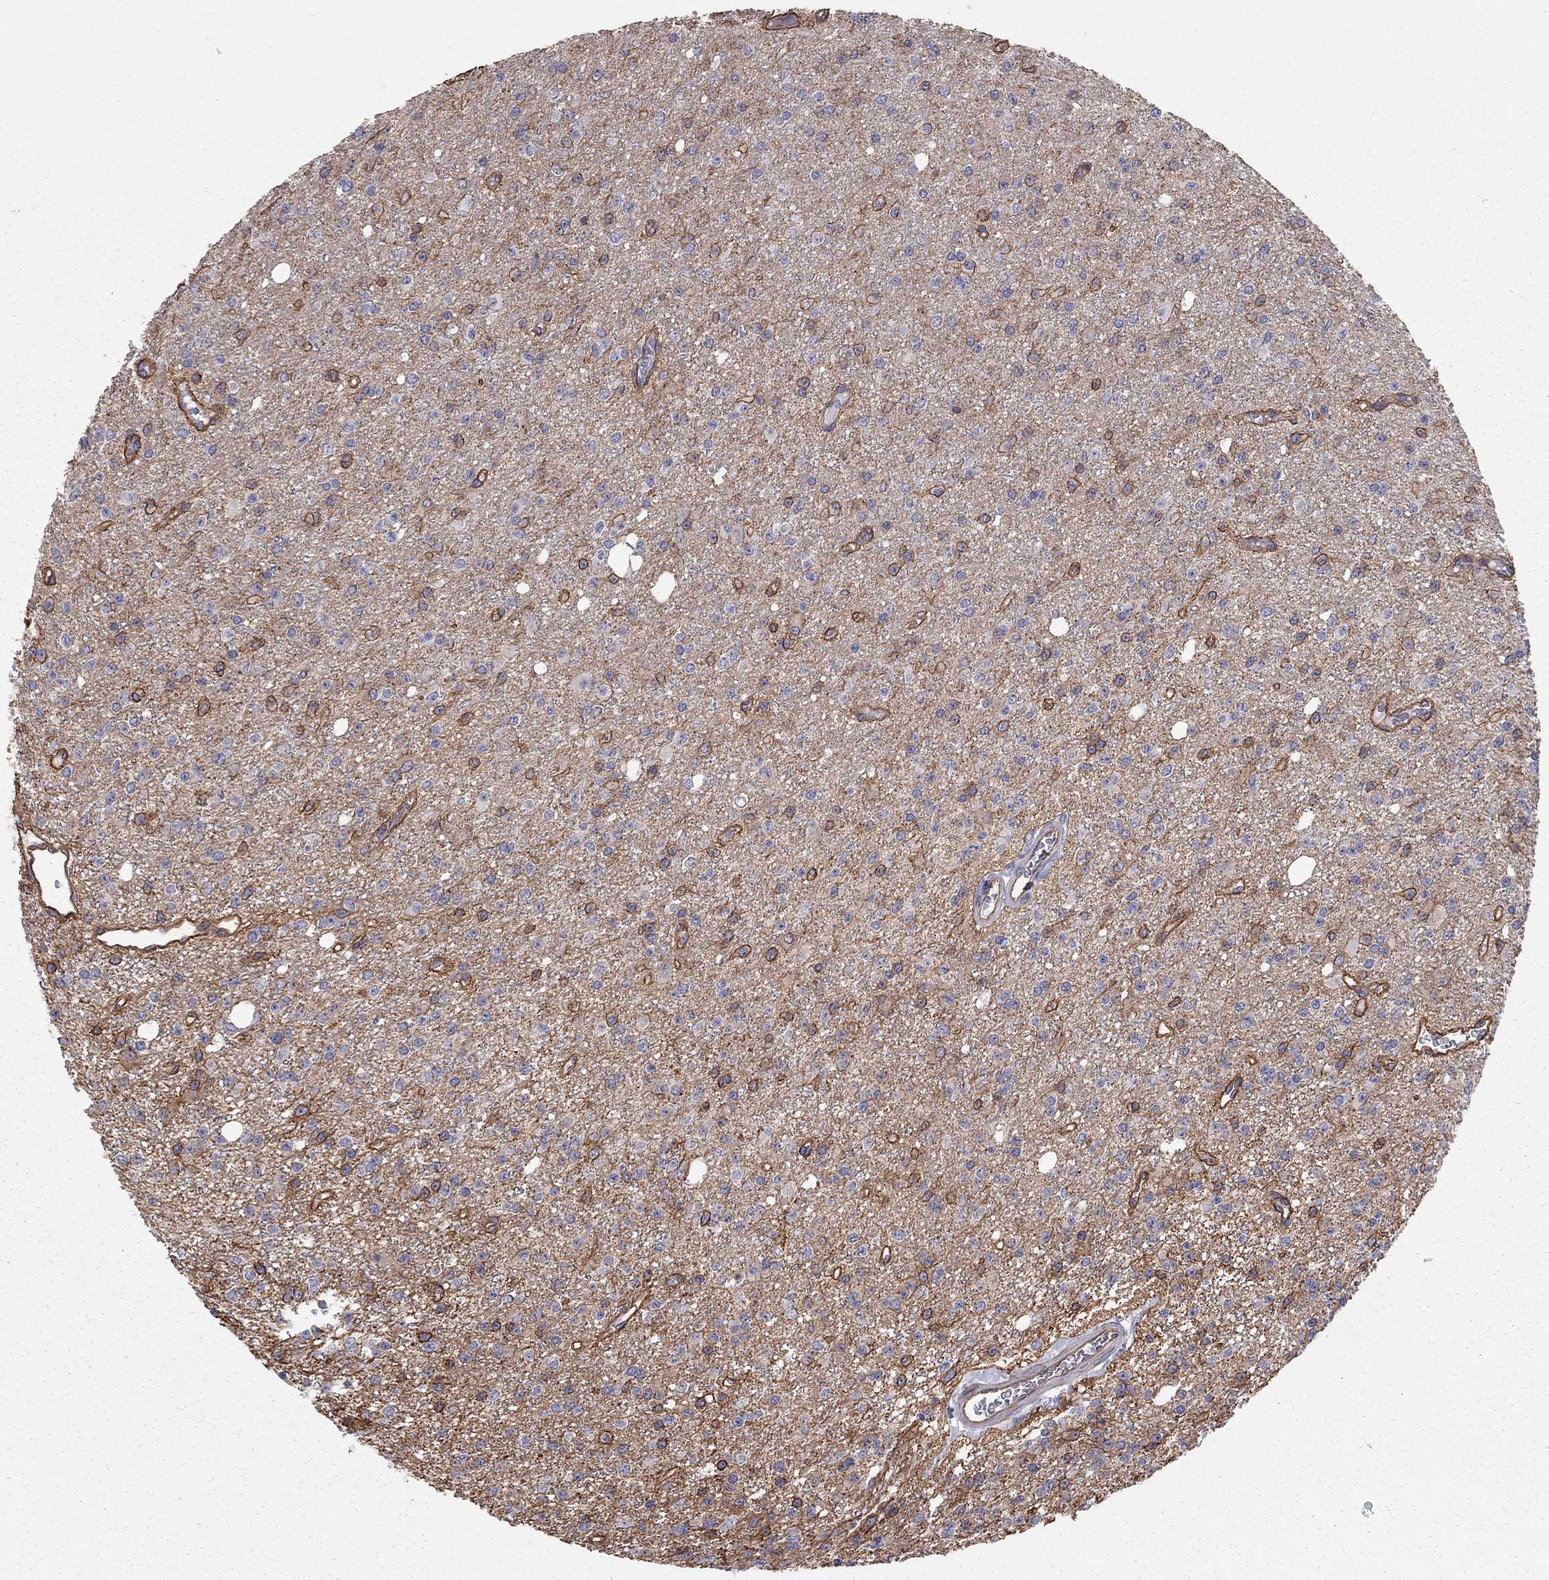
{"staining": {"intensity": "negative", "quantity": "none", "location": "none"}, "tissue": "glioma", "cell_type": "Tumor cells", "image_type": "cancer", "snomed": [{"axis": "morphology", "description": "Glioma, malignant, Low grade"}, {"axis": "topography", "description": "Brain"}], "caption": "Malignant low-grade glioma was stained to show a protein in brown. There is no significant expression in tumor cells. (DAB IHC visualized using brightfield microscopy, high magnification).", "gene": "BICDL2", "patient": {"sex": "female", "age": 45}}